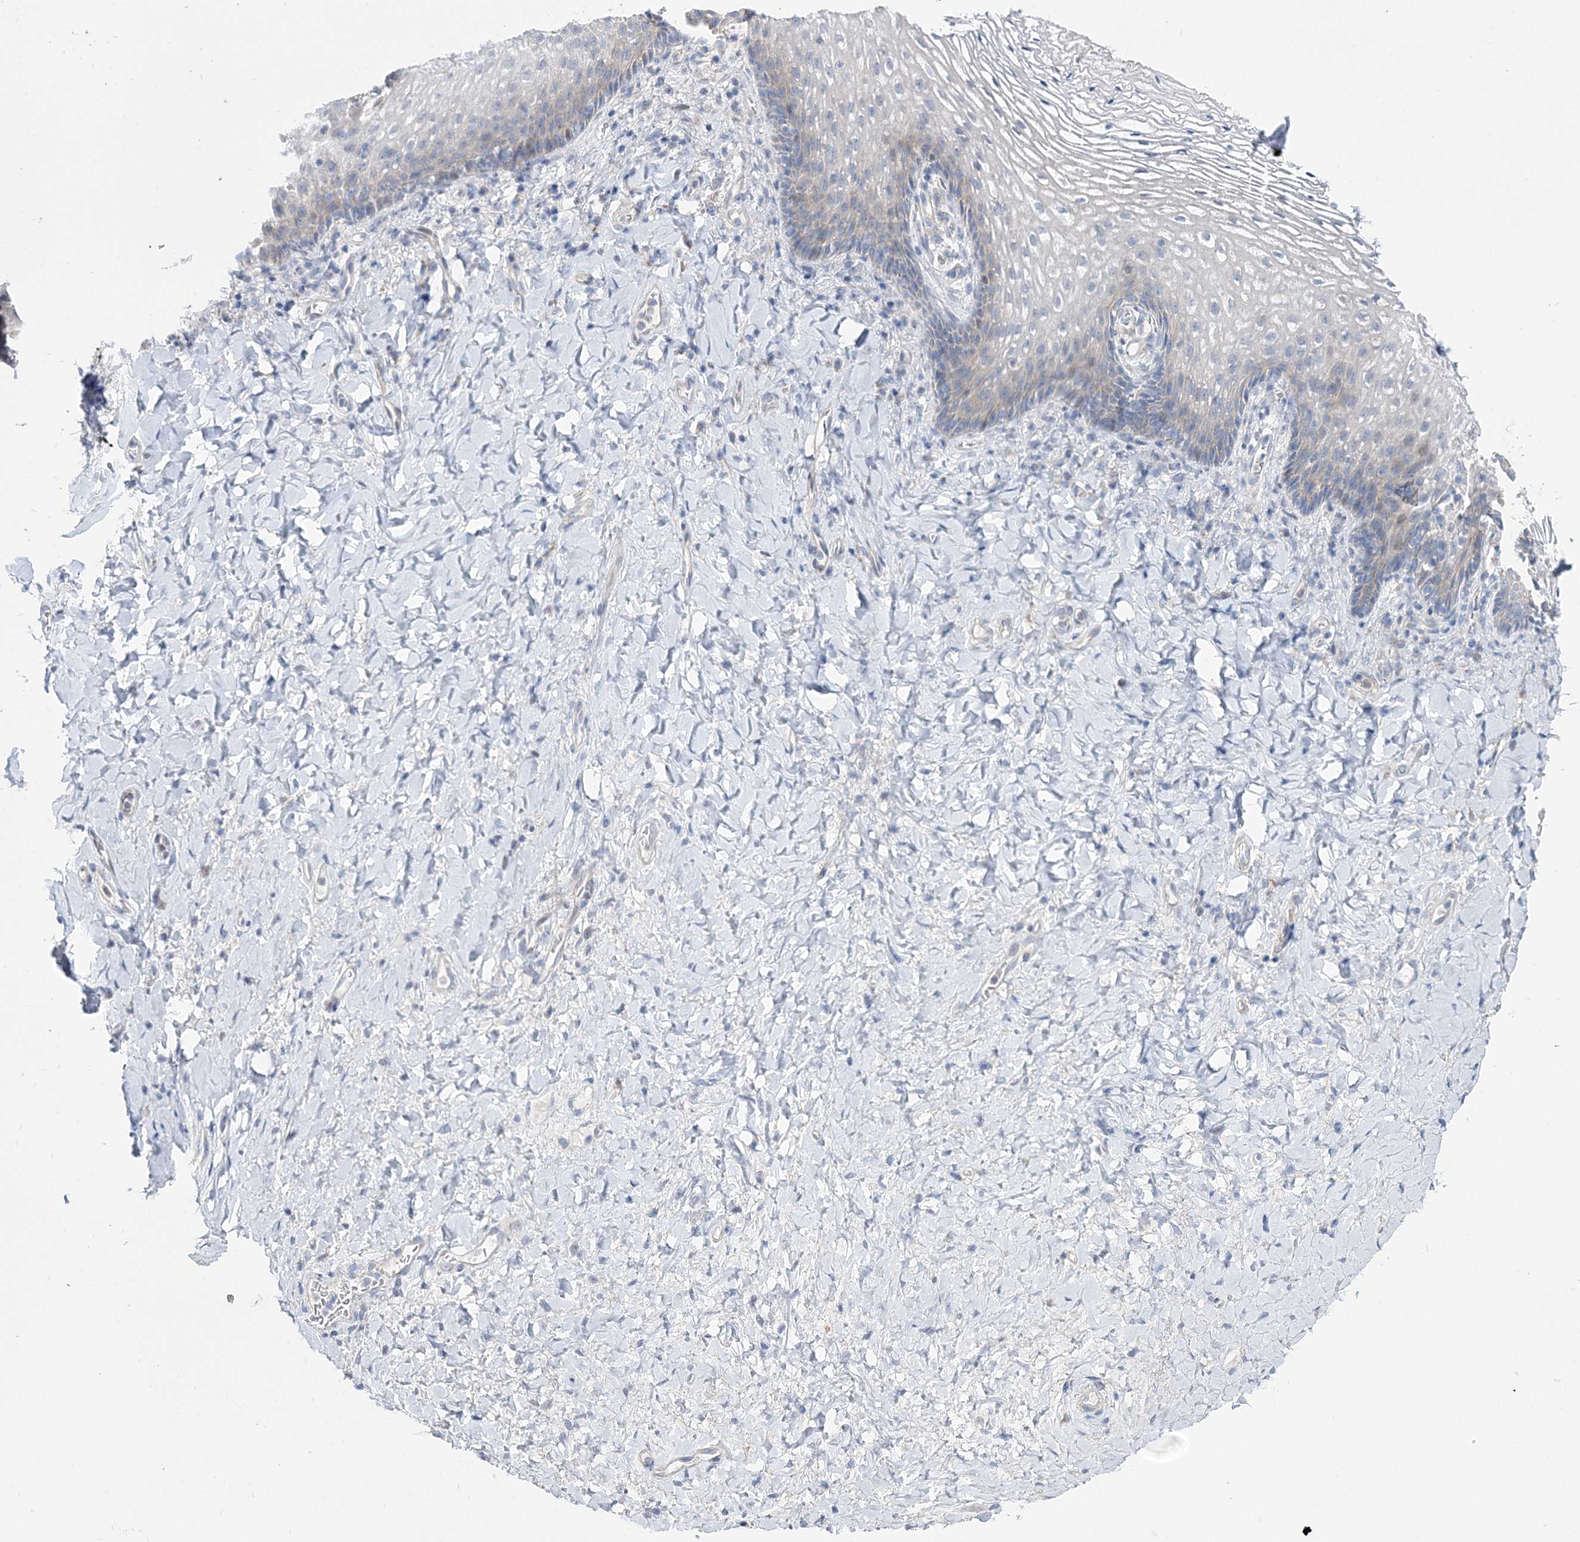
{"staining": {"intensity": "negative", "quantity": "none", "location": "none"}, "tissue": "vagina", "cell_type": "Squamous epithelial cells", "image_type": "normal", "snomed": [{"axis": "morphology", "description": "Normal tissue, NOS"}, {"axis": "topography", "description": "Vagina"}], "caption": "Immunohistochemistry (IHC) of benign human vagina reveals no positivity in squamous epithelial cells. Brightfield microscopy of immunohistochemistry stained with DAB (3,3'-diaminobenzidine) (brown) and hematoxylin (blue), captured at high magnification.", "gene": "ANO1", "patient": {"sex": "female", "age": 60}}